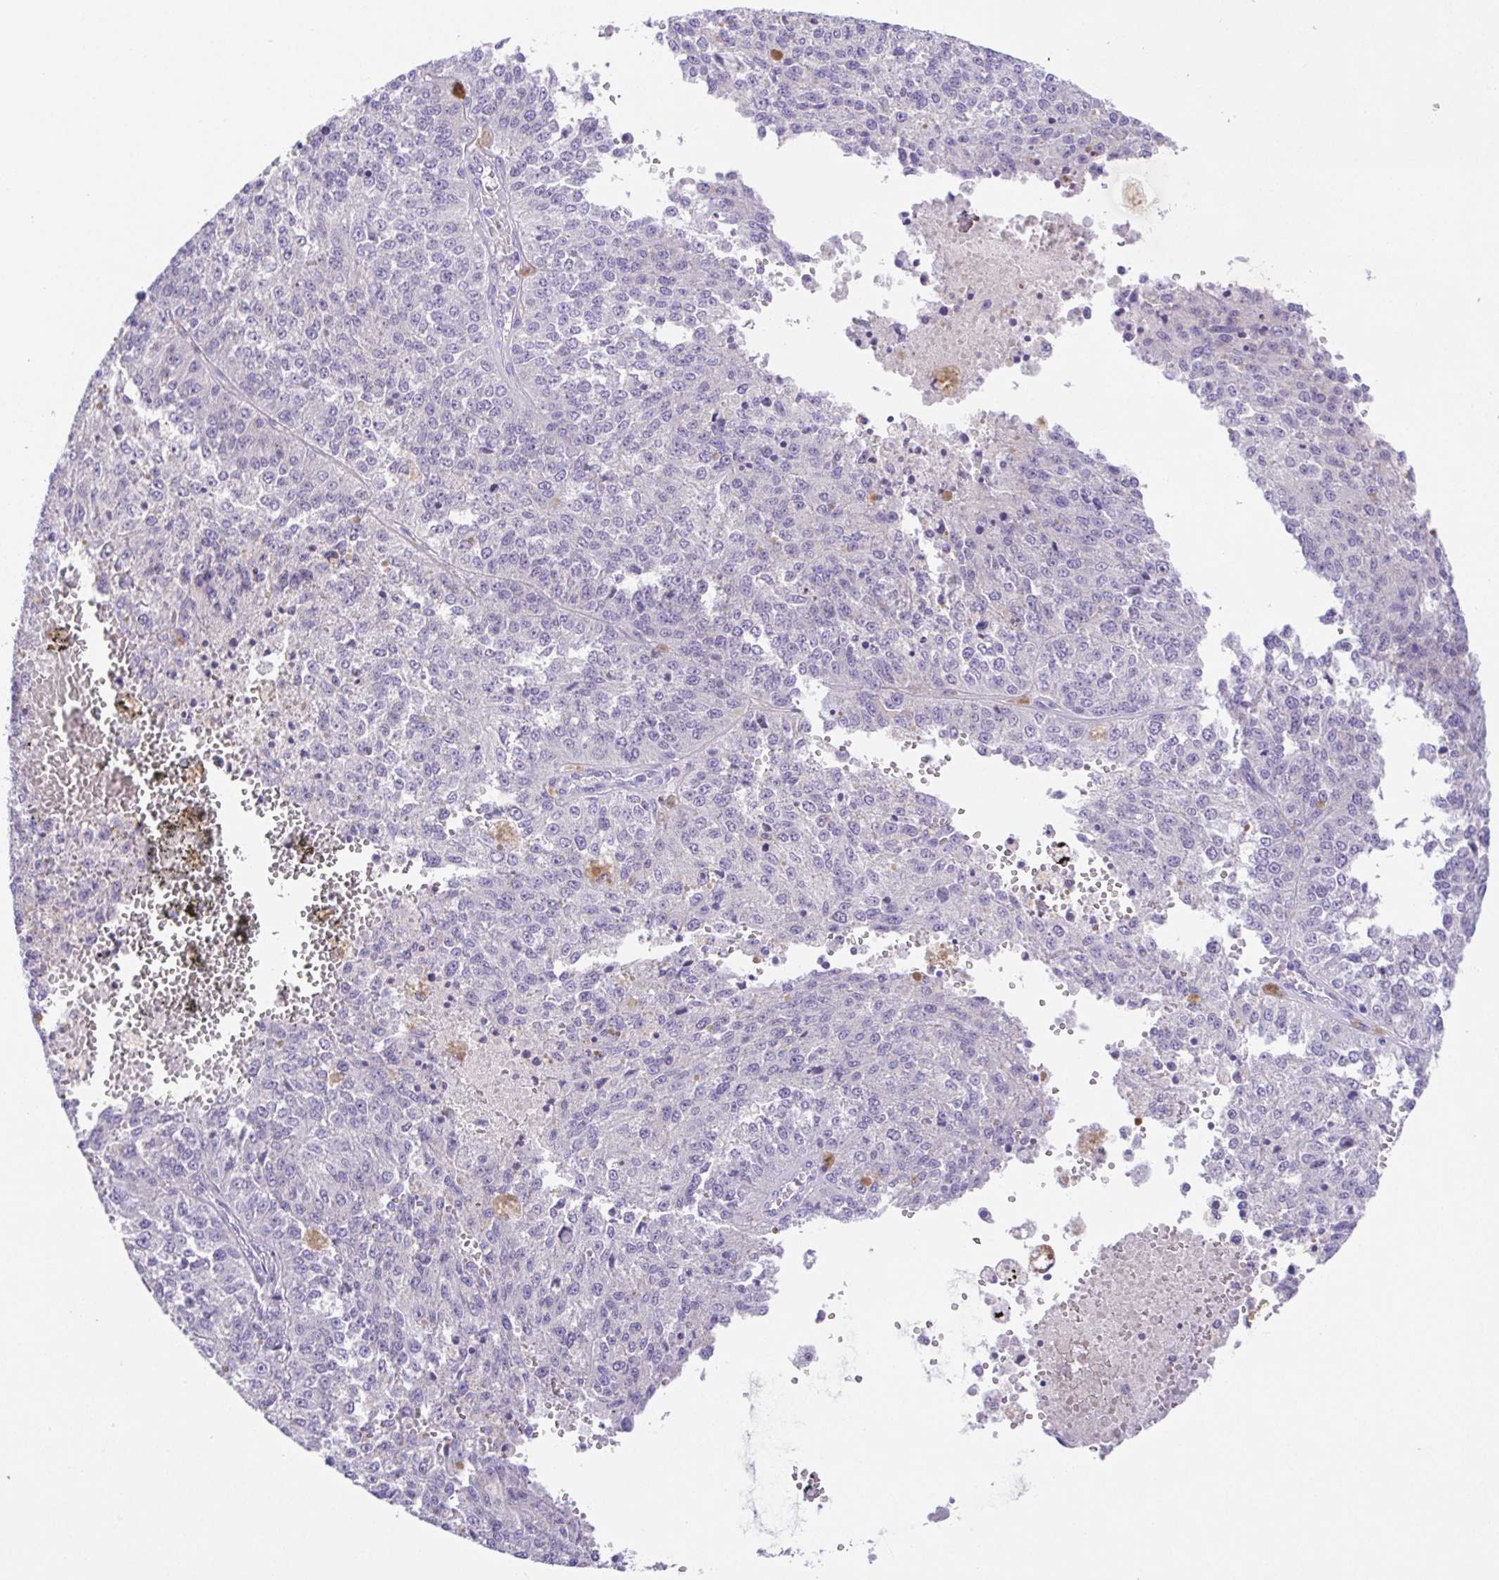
{"staining": {"intensity": "negative", "quantity": "none", "location": "none"}, "tissue": "melanoma", "cell_type": "Tumor cells", "image_type": "cancer", "snomed": [{"axis": "morphology", "description": "Malignant melanoma, Metastatic site"}, {"axis": "topography", "description": "Lymph node"}], "caption": "The histopathology image demonstrates no significant staining in tumor cells of malignant melanoma (metastatic site).", "gene": "SPATA4", "patient": {"sex": "female", "age": 64}}